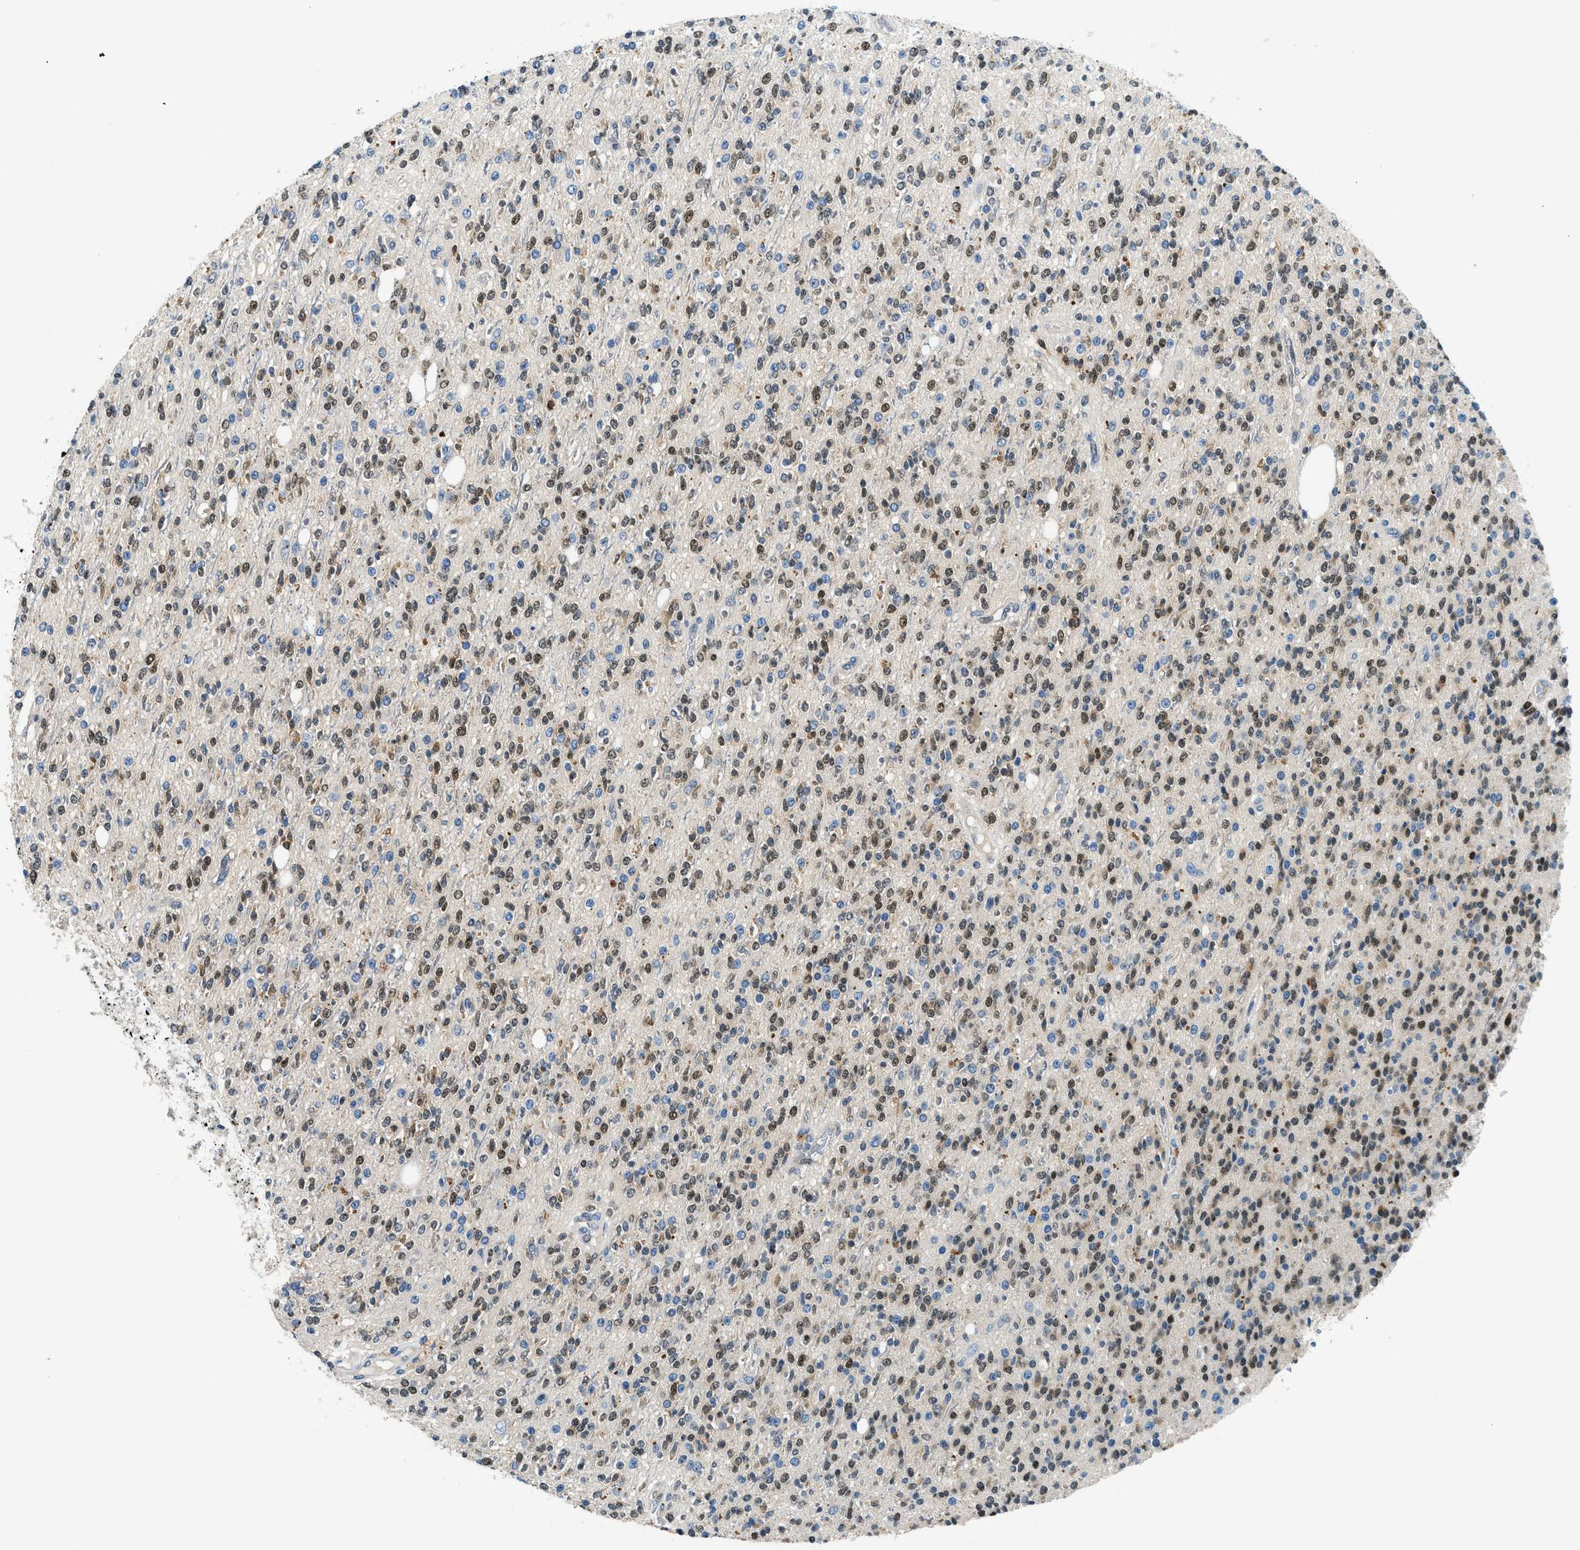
{"staining": {"intensity": "moderate", "quantity": "25%-75%", "location": "nuclear"}, "tissue": "glioma", "cell_type": "Tumor cells", "image_type": "cancer", "snomed": [{"axis": "morphology", "description": "Glioma, malignant, High grade"}, {"axis": "topography", "description": "Brain"}], "caption": "Glioma stained for a protein (brown) exhibits moderate nuclear positive expression in approximately 25%-75% of tumor cells.", "gene": "TOX", "patient": {"sex": "male", "age": 34}}